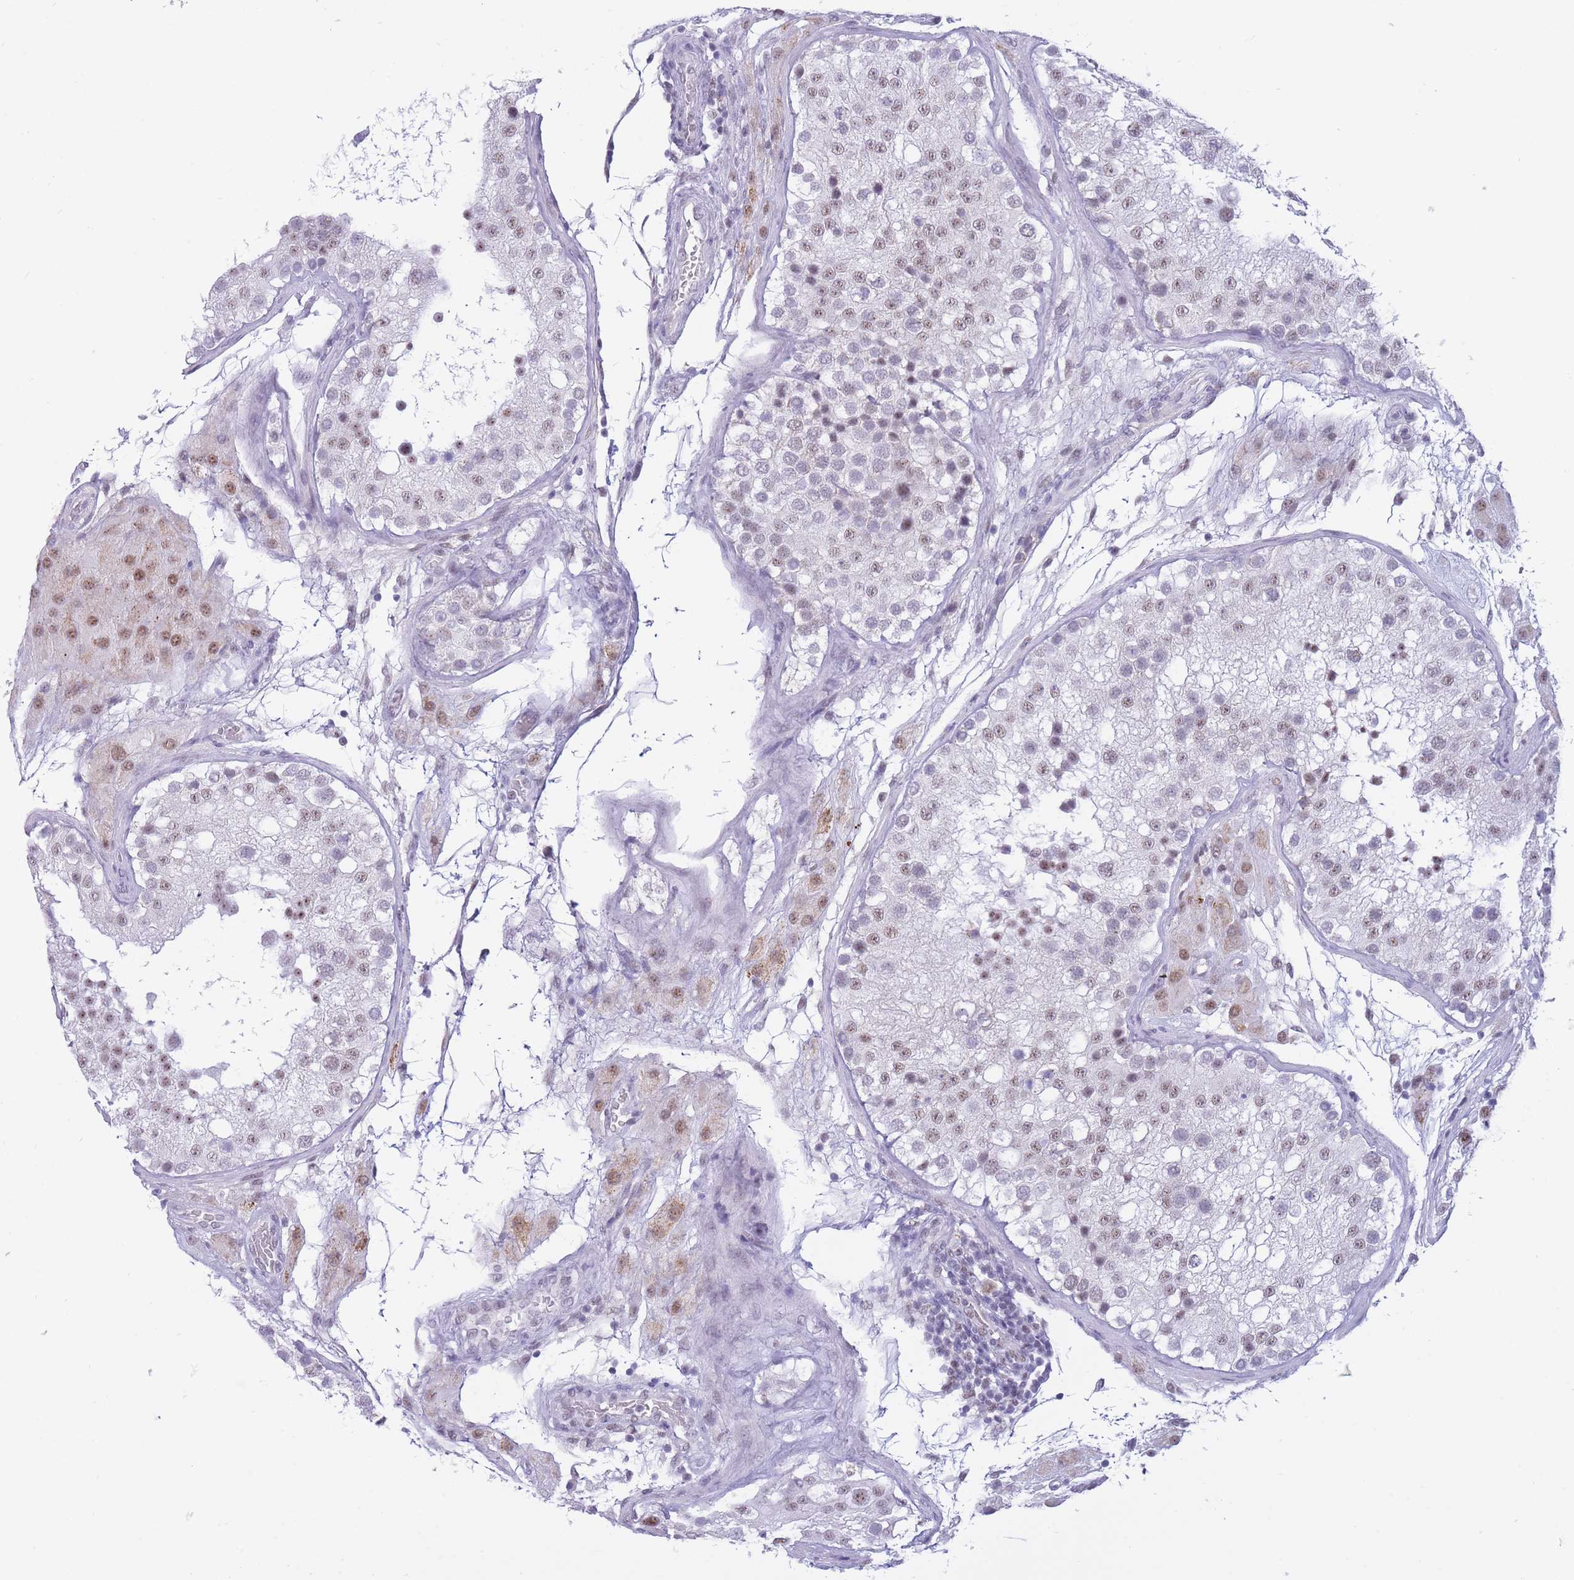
{"staining": {"intensity": "weak", "quantity": "25%-75%", "location": "nuclear"}, "tissue": "testis", "cell_type": "Cells in seminiferous ducts", "image_type": "normal", "snomed": [{"axis": "morphology", "description": "Normal tissue, NOS"}, {"axis": "topography", "description": "Testis"}], "caption": "The image shows immunohistochemical staining of normal testis. There is weak nuclear positivity is seen in about 25%-75% of cells in seminiferous ducts. (Stains: DAB in brown, nuclei in blue, Microscopy: brightfield microscopy at high magnification).", "gene": "CYP2B6", "patient": {"sex": "male", "age": 26}}